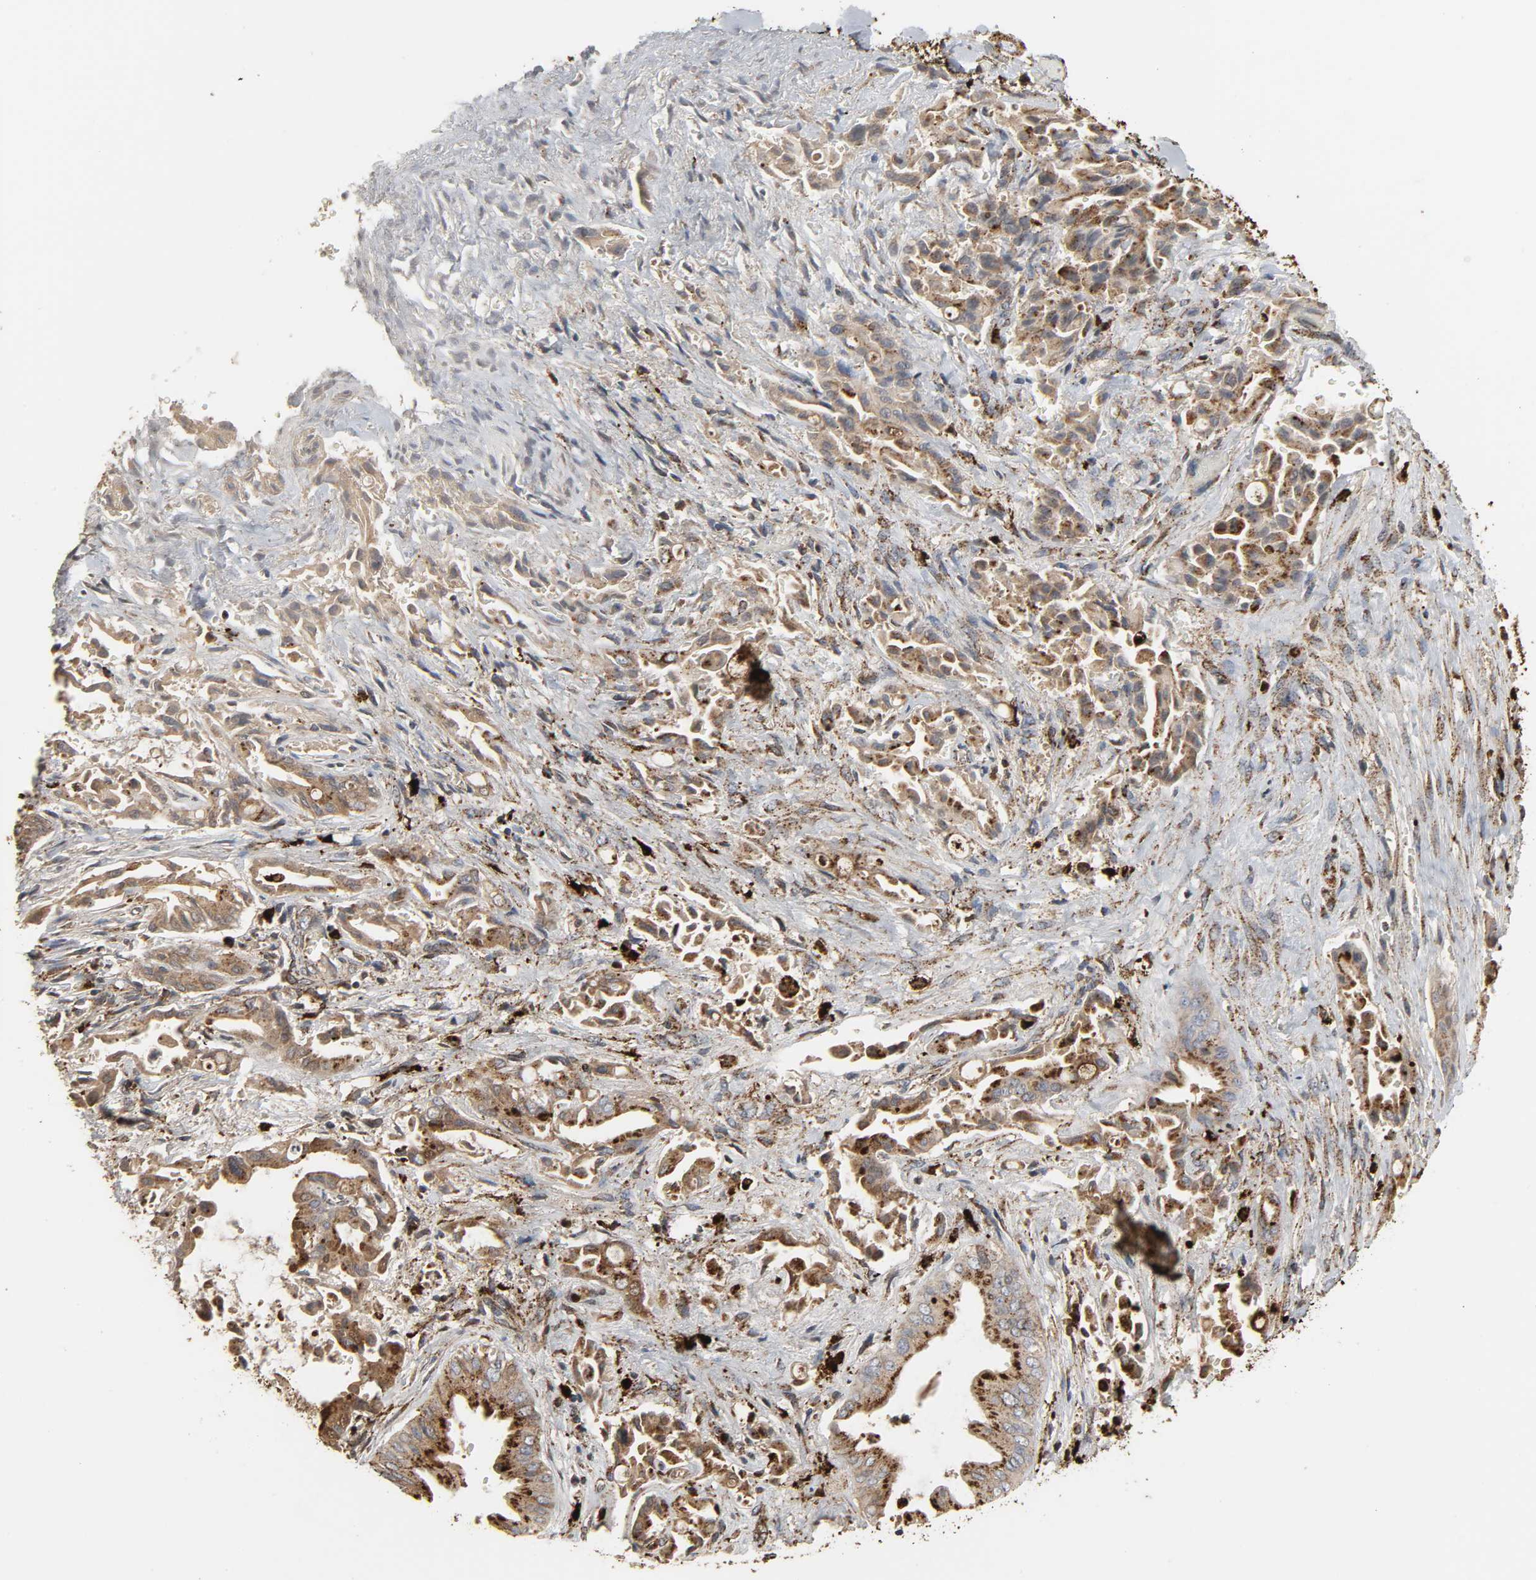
{"staining": {"intensity": "strong", "quantity": ">75%", "location": "cytoplasmic/membranous"}, "tissue": "liver cancer", "cell_type": "Tumor cells", "image_type": "cancer", "snomed": [{"axis": "morphology", "description": "Cholangiocarcinoma"}, {"axis": "topography", "description": "Liver"}], "caption": "DAB immunohistochemical staining of human liver cholangiocarcinoma shows strong cytoplasmic/membranous protein expression in approximately >75% of tumor cells. (Stains: DAB (3,3'-diaminobenzidine) in brown, nuclei in blue, Microscopy: brightfield microscopy at high magnification).", "gene": "PSAP", "patient": {"sex": "male", "age": 58}}